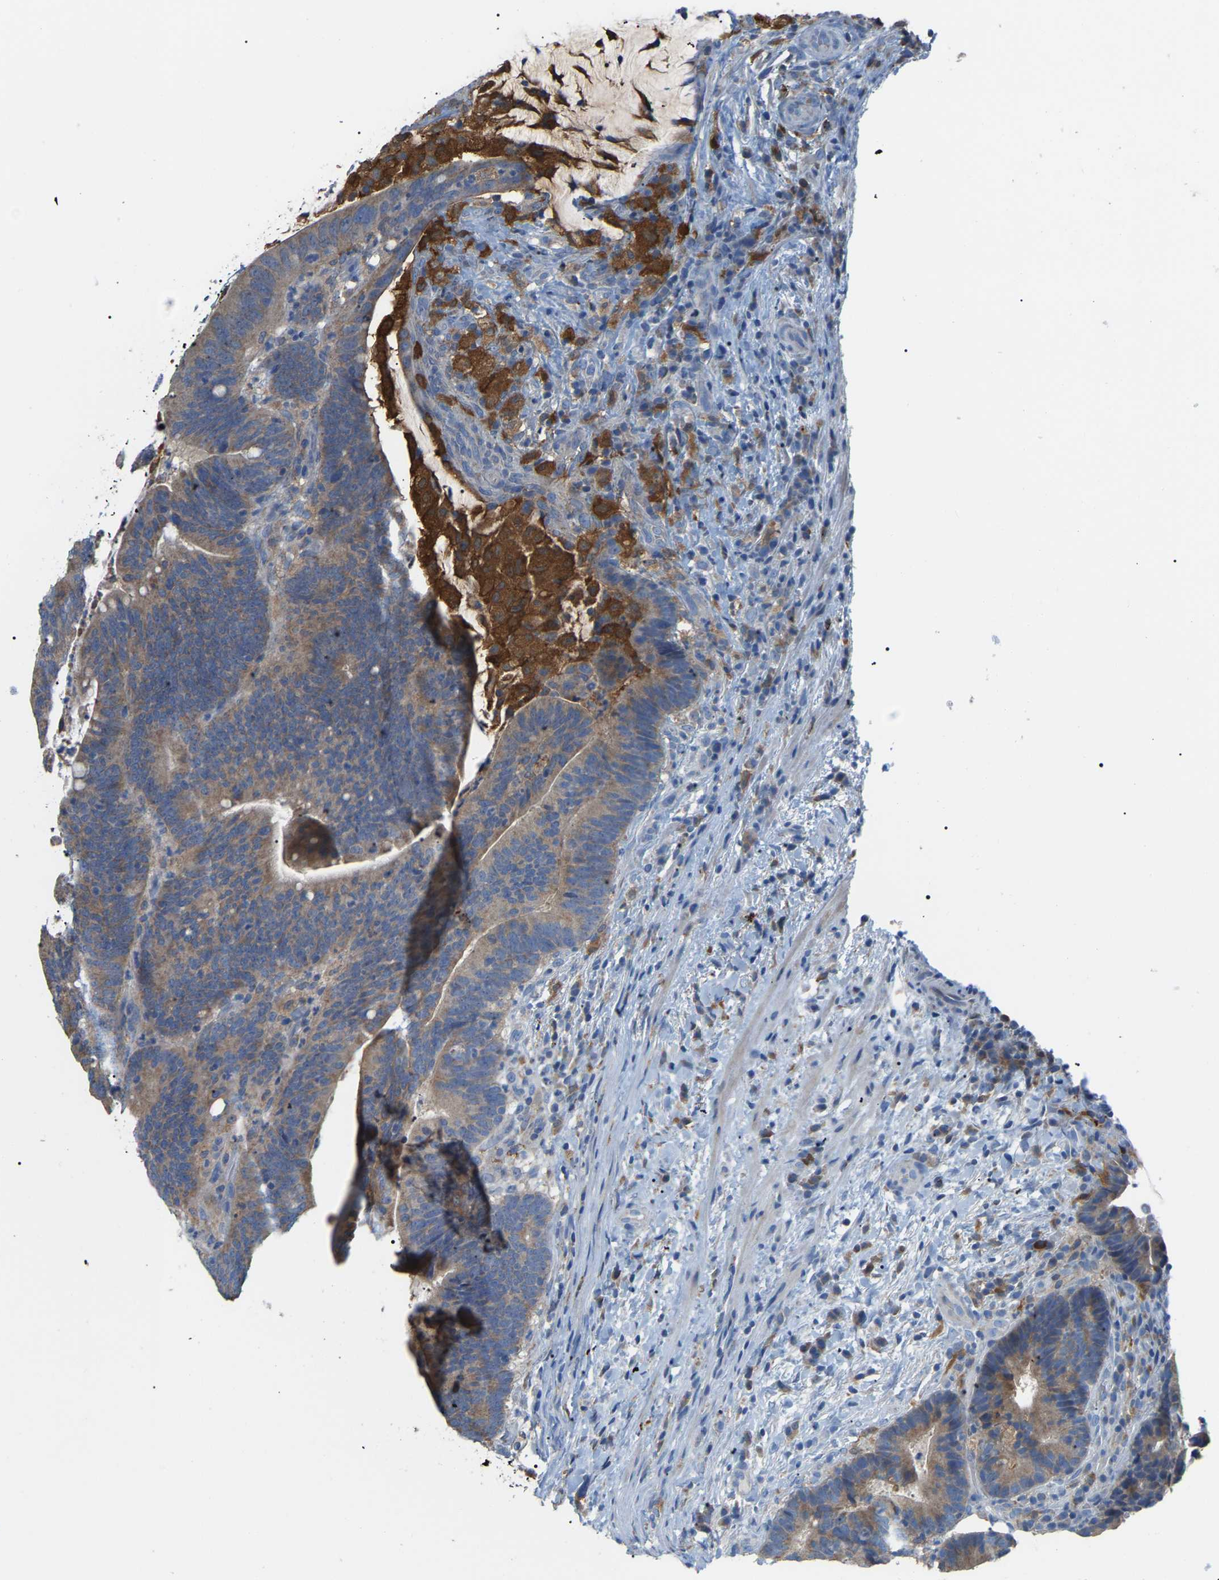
{"staining": {"intensity": "weak", "quantity": ">75%", "location": "cytoplasmic/membranous"}, "tissue": "colorectal cancer", "cell_type": "Tumor cells", "image_type": "cancer", "snomed": [{"axis": "morphology", "description": "Adenocarcinoma, NOS"}, {"axis": "topography", "description": "Colon"}], "caption": "Colorectal cancer (adenocarcinoma) was stained to show a protein in brown. There is low levels of weak cytoplasmic/membranous staining in about >75% of tumor cells.", "gene": "CROT", "patient": {"sex": "female", "age": 66}}